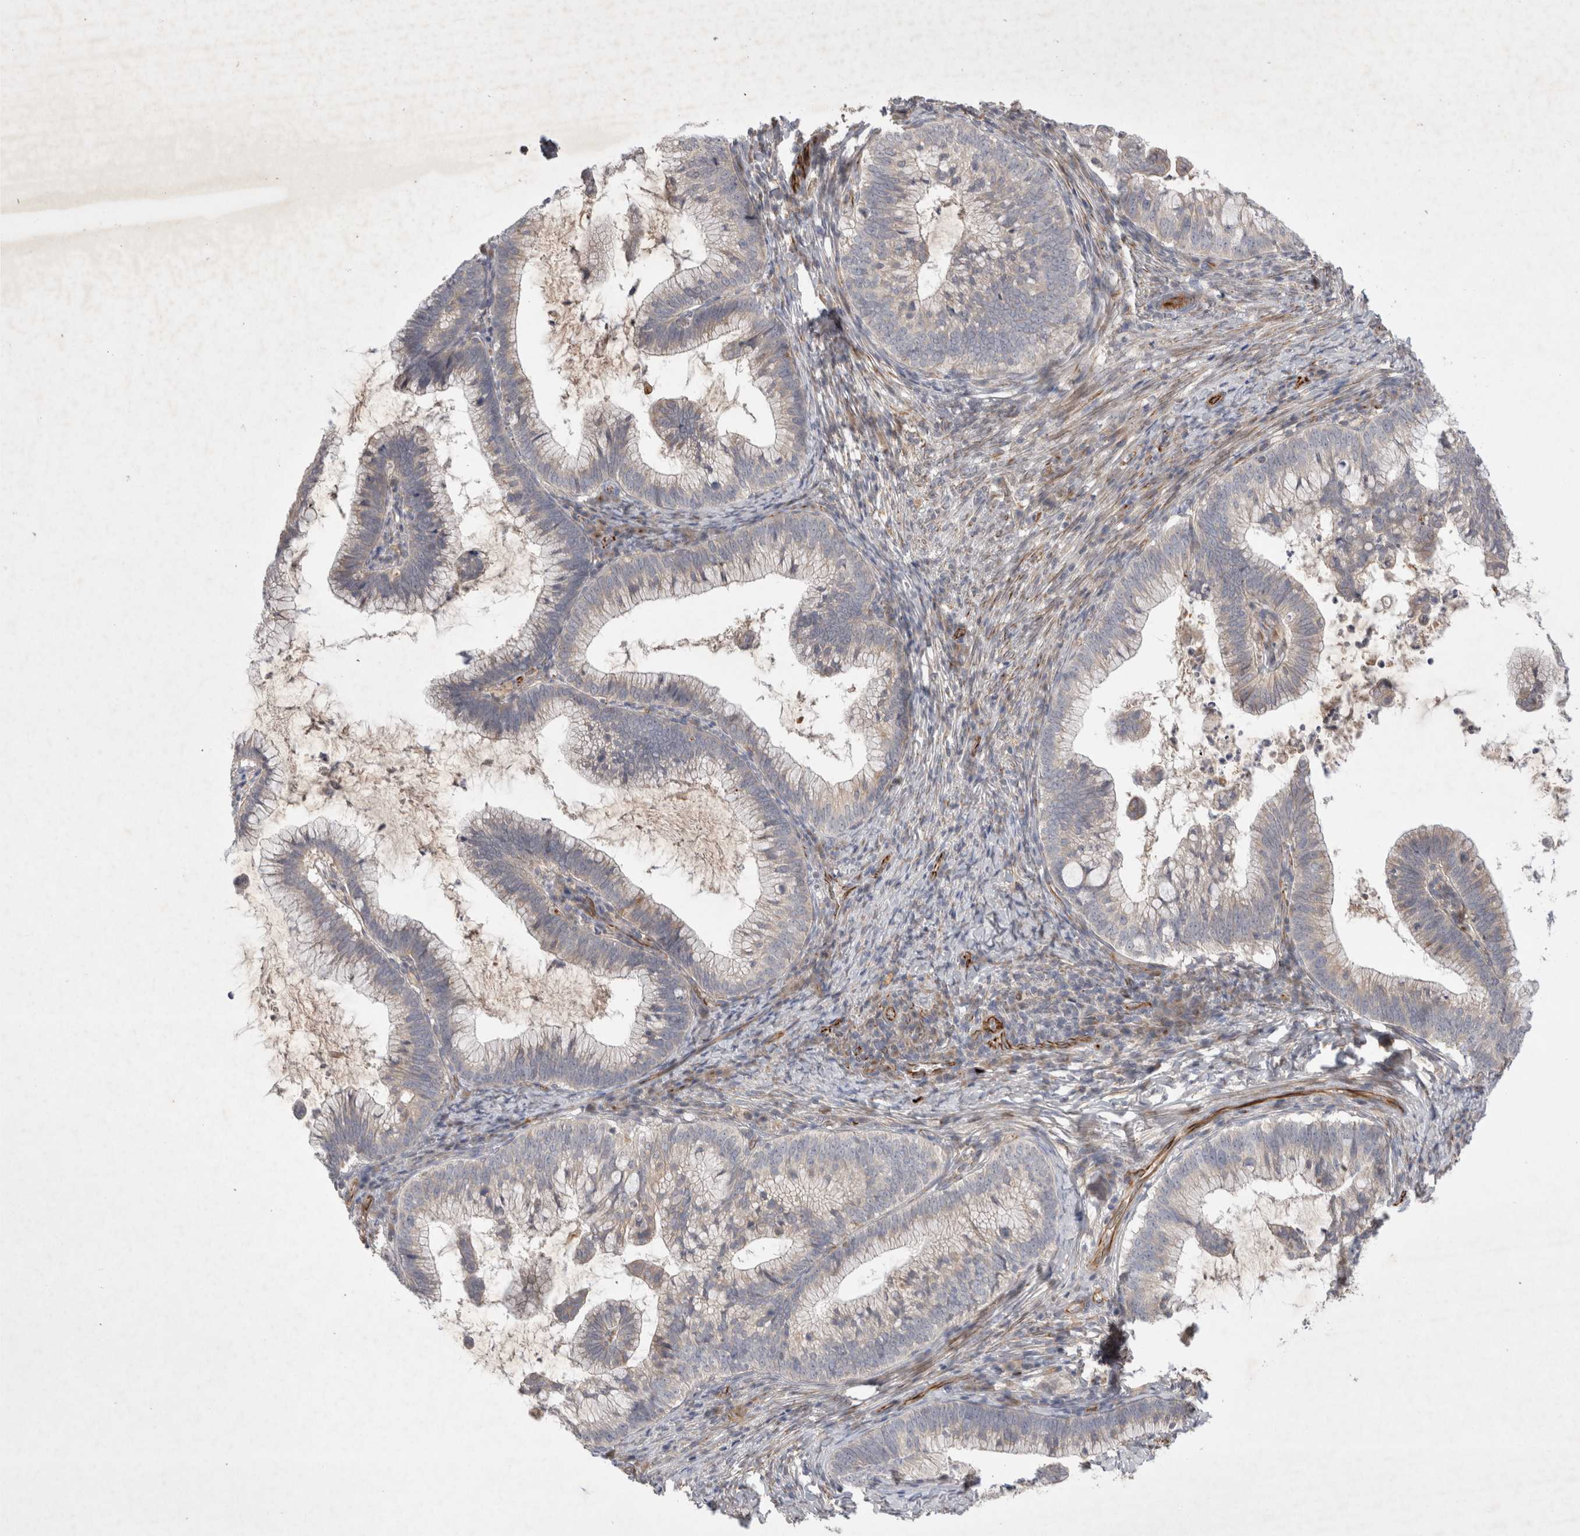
{"staining": {"intensity": "negative", "quantity": "none", "location": "none"}, "tissue": "cervical cancer", "cell_type": "Tumor cells", "image_type": "cancer", "snomed": [{"axis": "morphology", "description": "Adenocarcinoma, NOS"}, {"axis": "topography", "description": "Cervix"}], "caption": "Immunohistochemistry photomicrograph of neoplastic tissue: human adenocarcinoma (cervical) stained with DAB exhibits no significant protein positivity in tumor cells.", "gene": "NMU", "patient": {"sex": "female", "age": 36}}